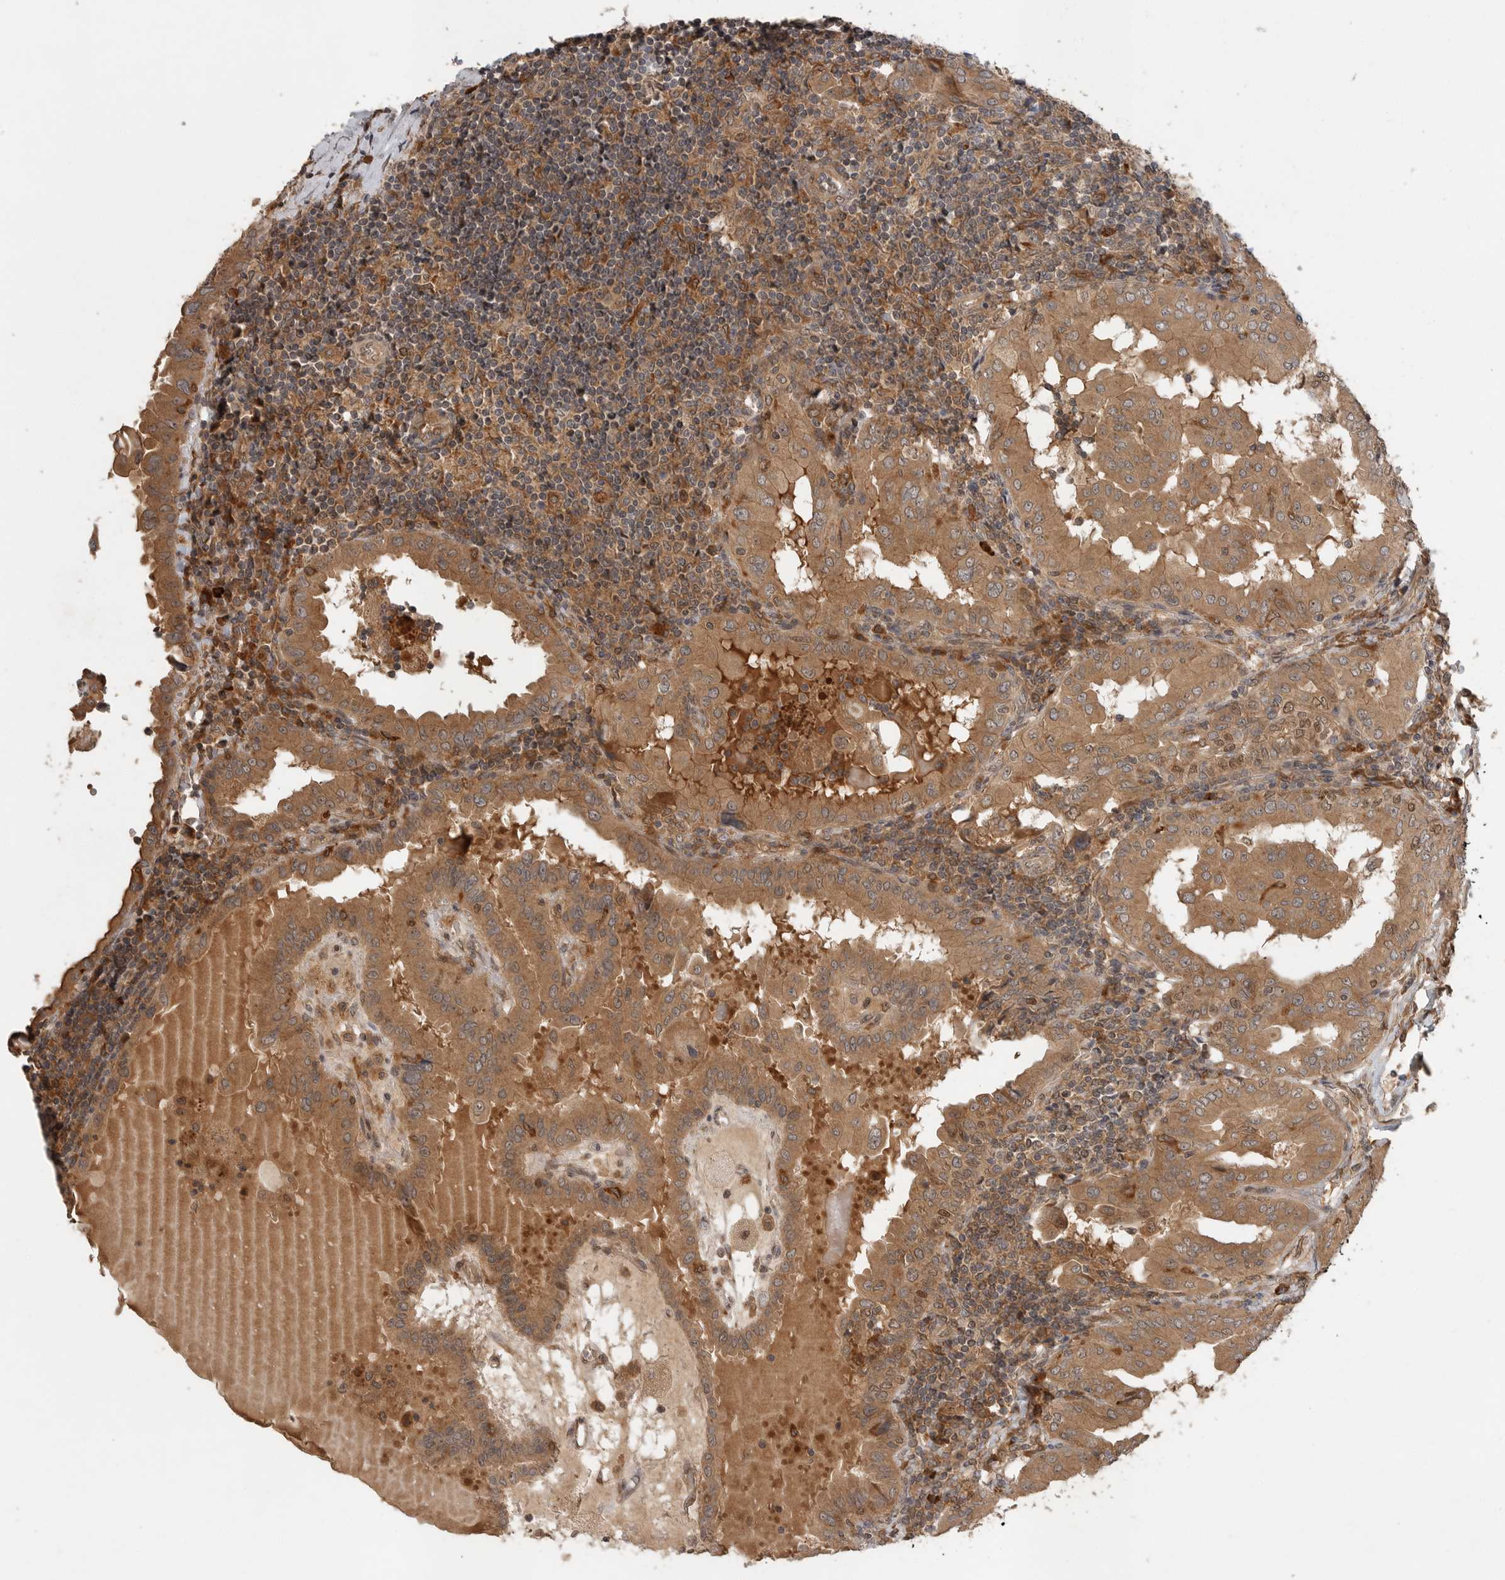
{"staining": {"intensity": "moderate", "quantity": ">75%", "location": "cytoplasmic/membranous"}, "tissue": "thyroid cancer", "cell_type": "Tumor cells", "image_type": "cancer", "snomed": [{"axis": "morphology", "description": "Papillary adenocarcinoma, NOS"}, {"axis": "topography", "description": "Thyroid gland"}], "caption": "An immunohistochemistry (IHC) image of neoplastic tissue is shown. Protein staining in brown labels moderate cytoplasmic/membranous positivity in thyroid cancer within tumor cells.", "gene": "OSBPL9", "patient": {"sex": "male", "age": 33}}